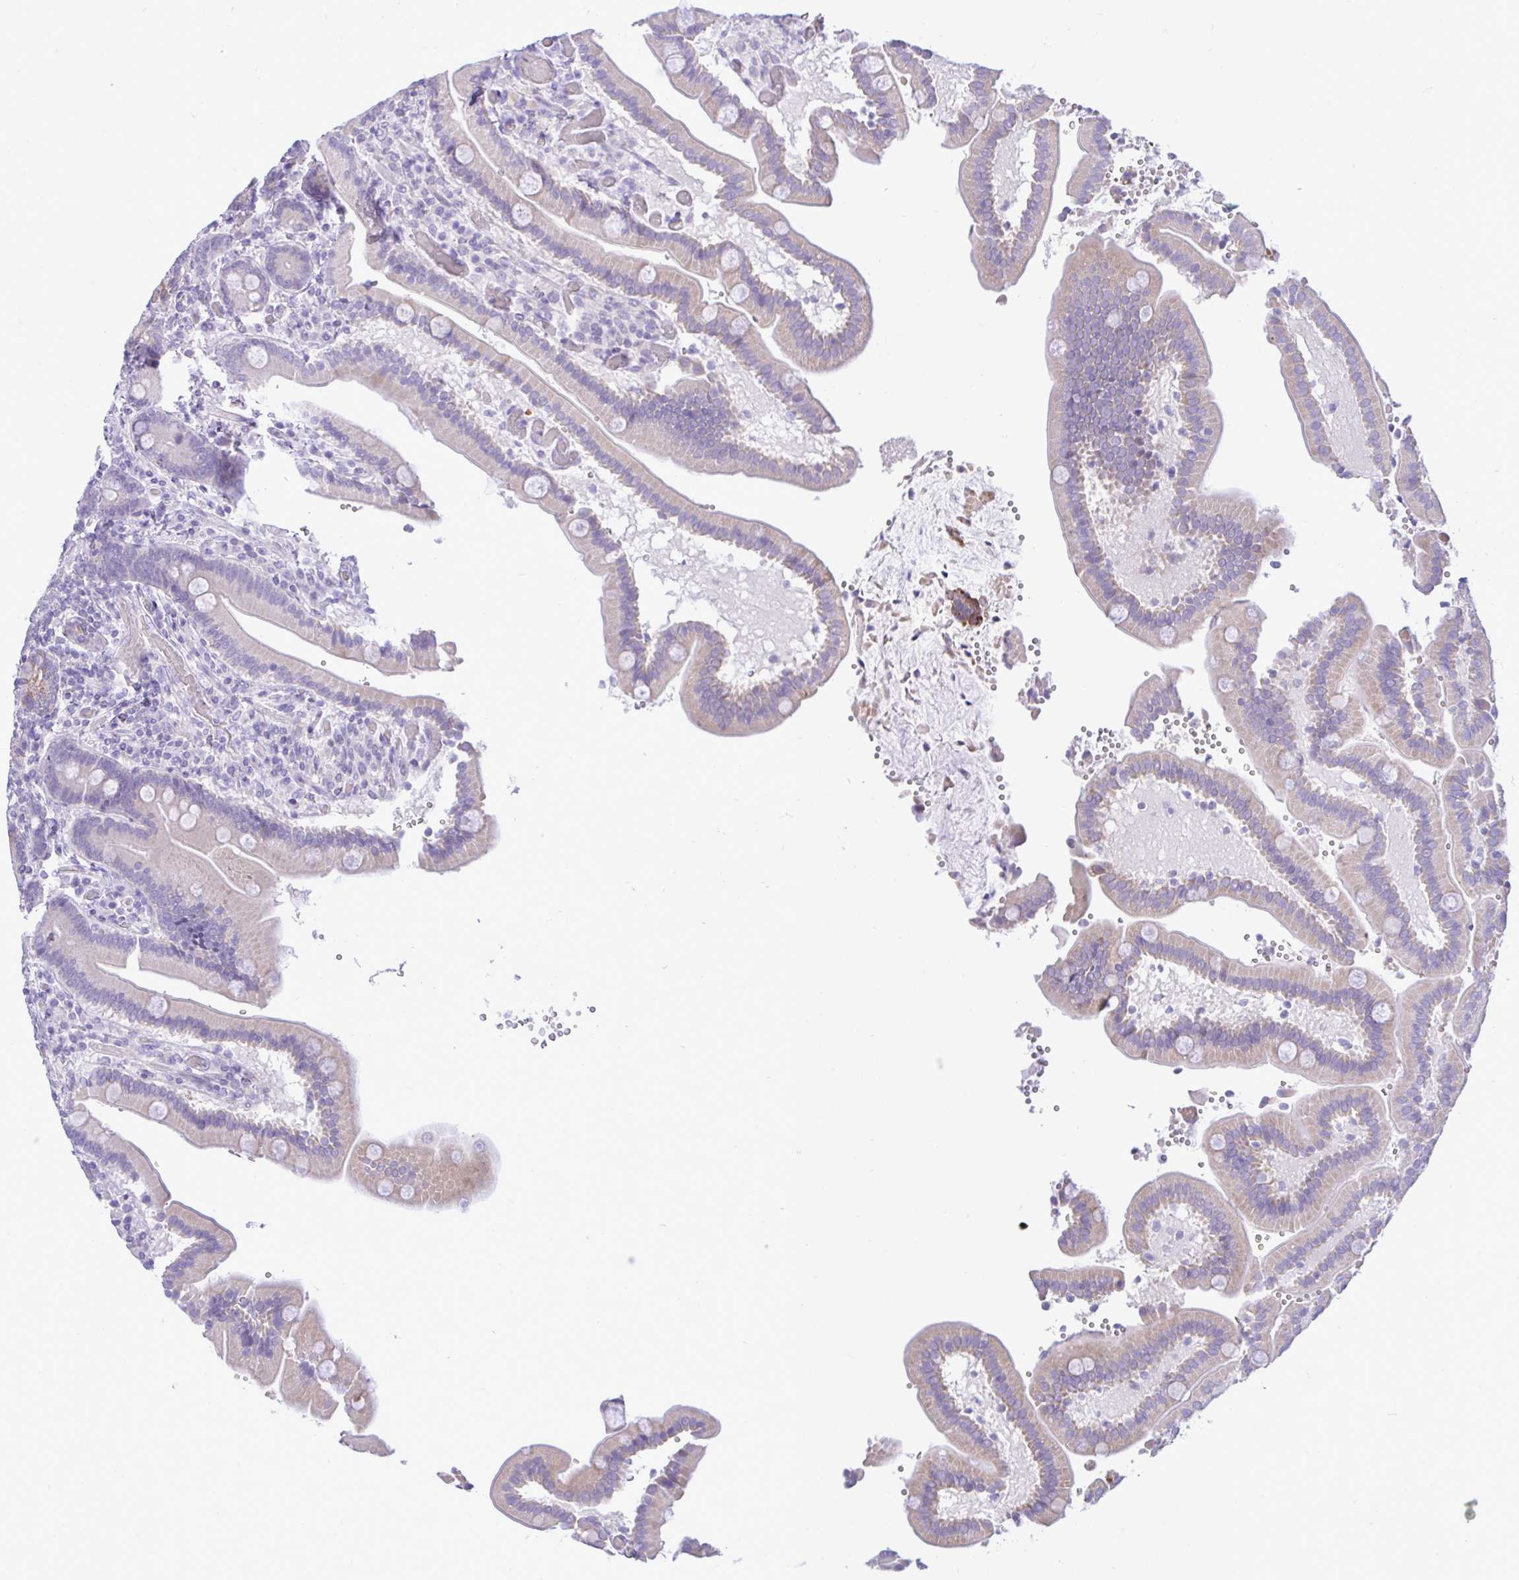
{"staining": {"intensity": "weak", "quantity": "<25%", "location": "cytoplasmic/membranous"}, "tissue": "duodenum", "cell_type": "Glandular cells", "image_type": "normal", "snomed": [{"axis": "morphology", "description": "Normal tissue, NOS"}, {"axis": "topography", "description": "Duodenum"}], "caption": "This is an IHC photomicrograph of benign duodenum. There is no staining in glandular cells.", "gene": "ZNF101", "patient": {"sex": "female", "age": 62}}